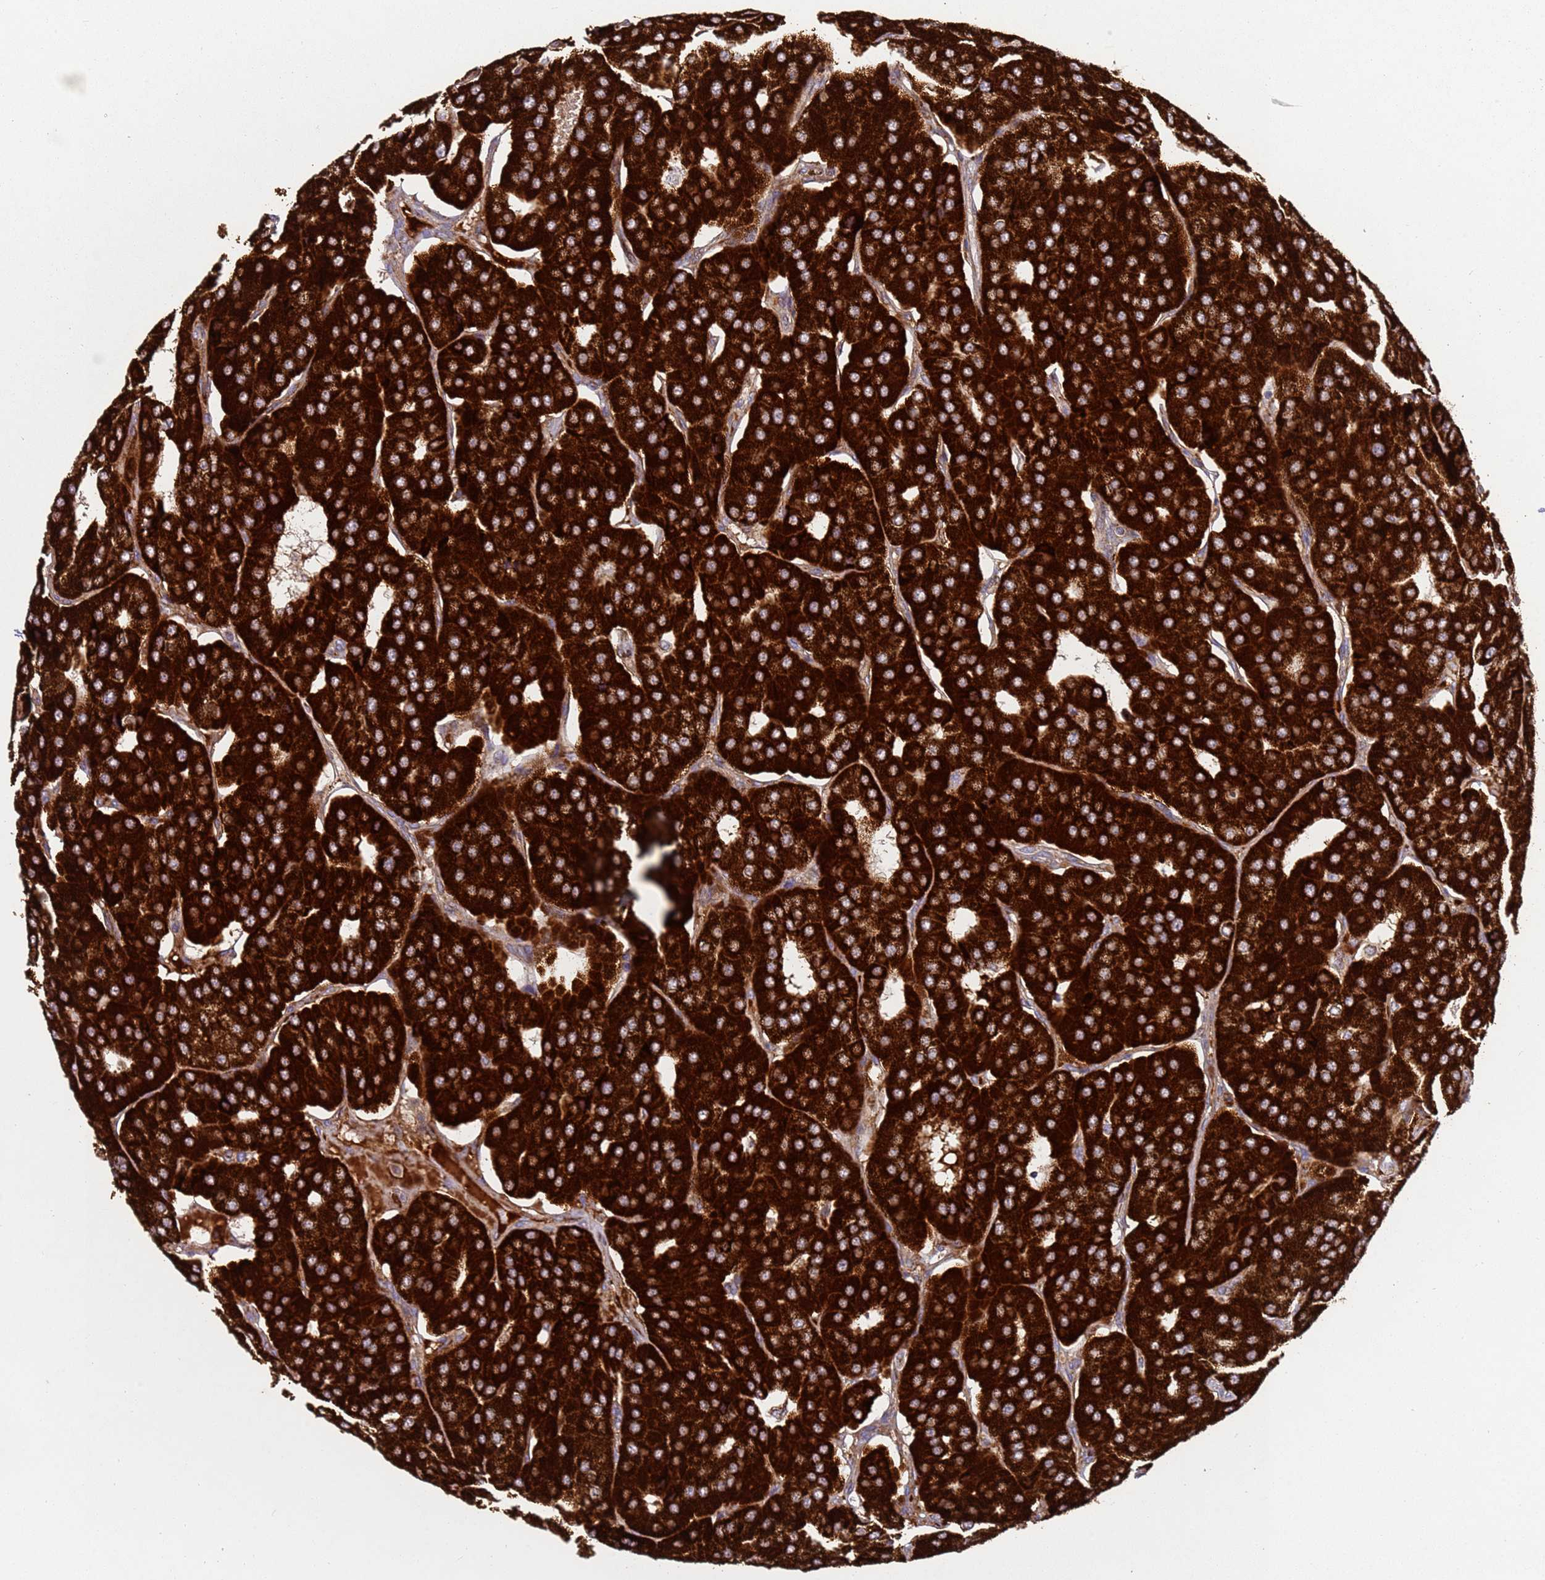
{"staining": {"intensity": "strong", "quantity": ">75%", "location": "cytoplasmic/membranous"}, "tissue": "parathyroid gland", "cell_type": "Glandular cells", "image_type": "normal", "snomed": [{"axis": "morphology", "description": "Normal tissue, NOS"}, {"axis": "morphology", "description": "Adenoma, NOS"}, {"axis": "topography", "description": "Parathyroid gland"}], "caption": "A brown stain labels strong cytoplasmic/membranous expression of a protein in glandular cells of benign parathyroid gland. Immunohistochemistry (ihc) stains the protein in brown and the nuclei are stained blue.", "gene": "FBXO33", "patient": {"sex": "female", "age": 86}}